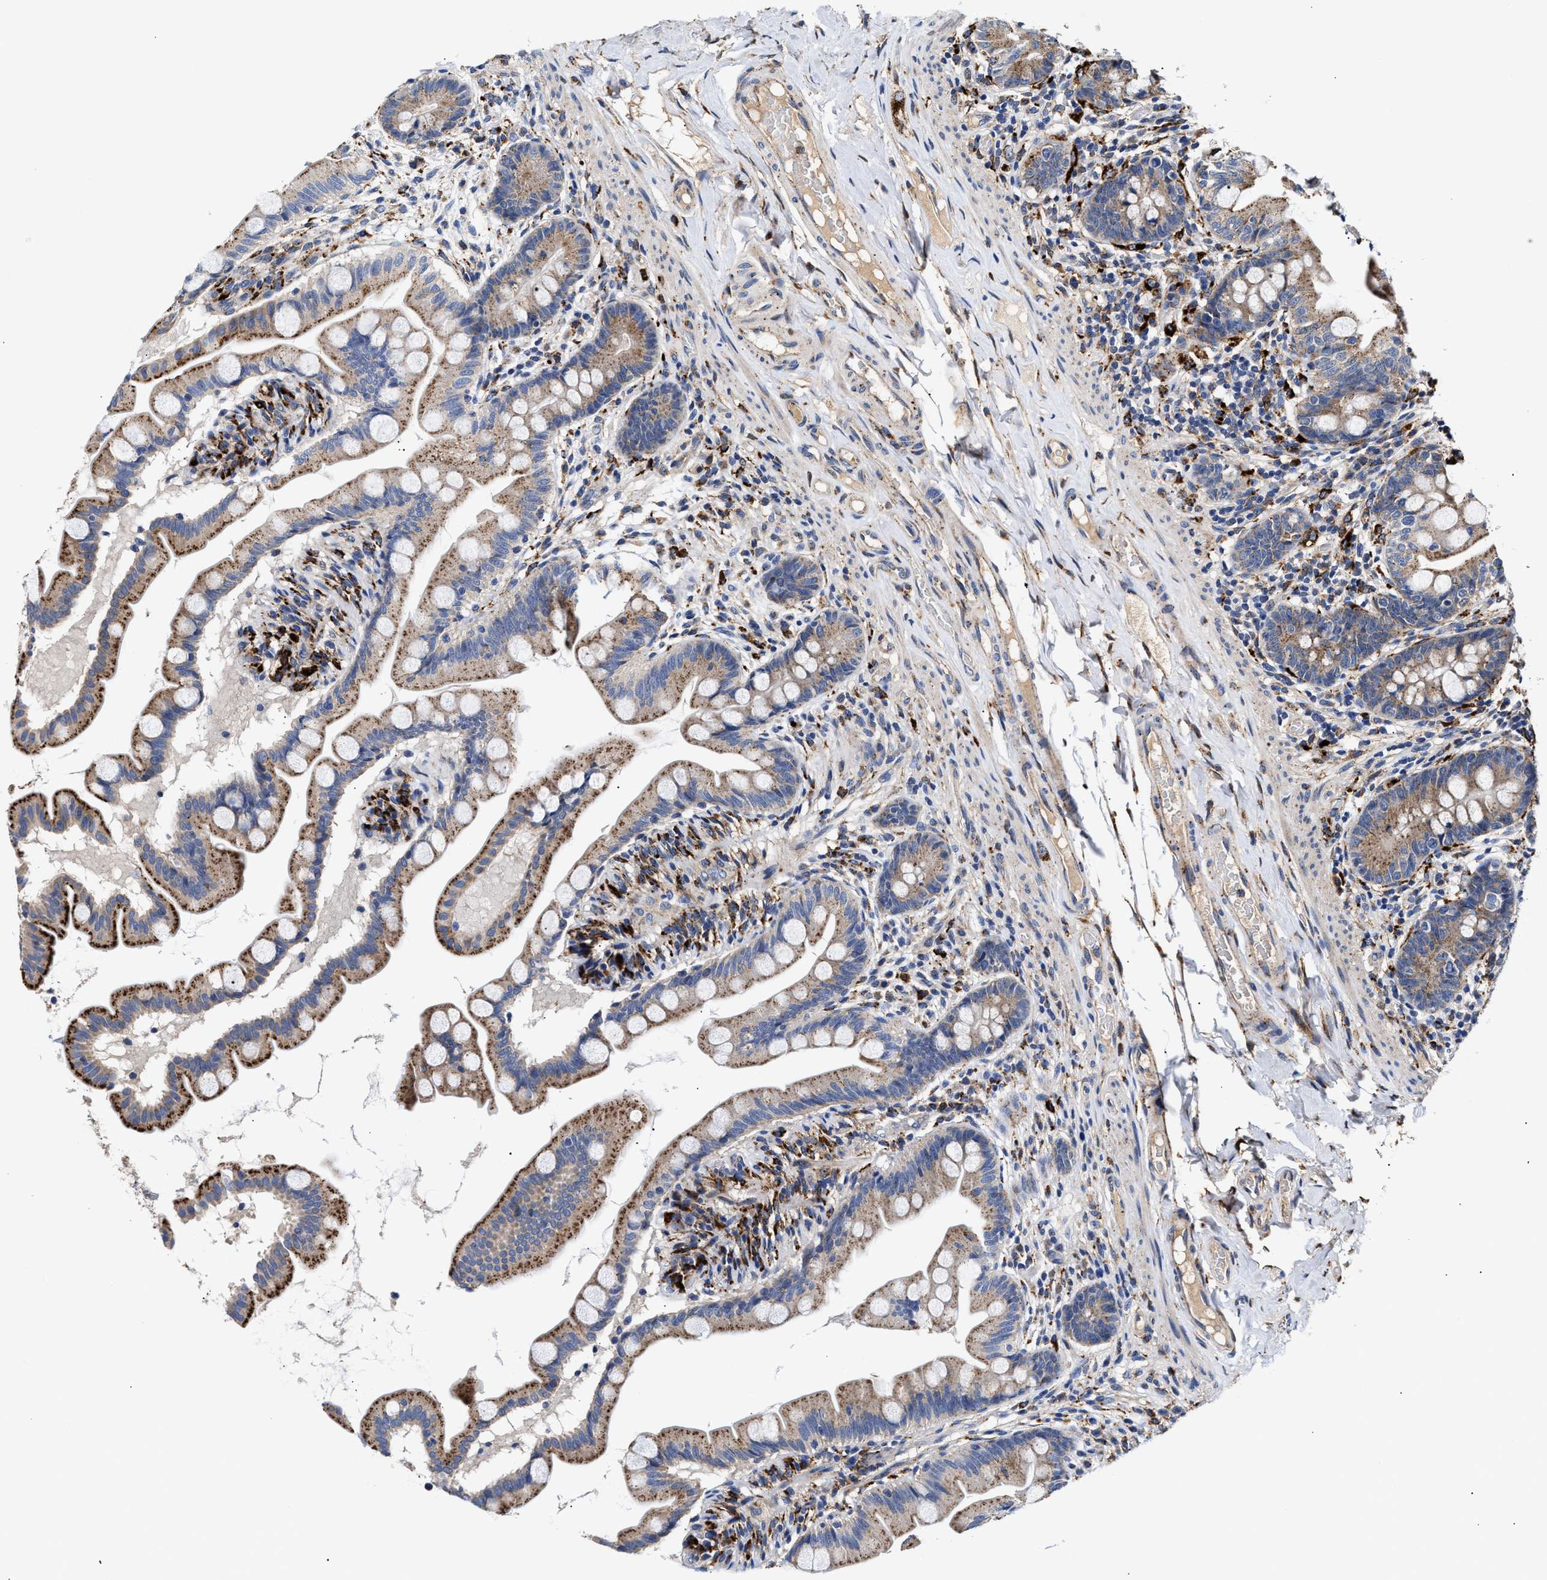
{"staining": {"intensity": "moderate", "quantity": ">75%", "location": "cytoplasmic/membranous"}, "tissue": "small intestine", "cell_type": "Glandular cells", "image_type": "normal", "snomed": [{"axis": "morphology", "description": "Normal tissue, NOS"}, {"axis": "topography", "description": "Small intestine"}], "caption": "Moderate cytoplasmic/membranous positivity for a protein is seen in about >75% of glandular cells of benign small intestine using IHC.", "gene": "CCDC146", "patient": {"sex": "female", "age": 56}}